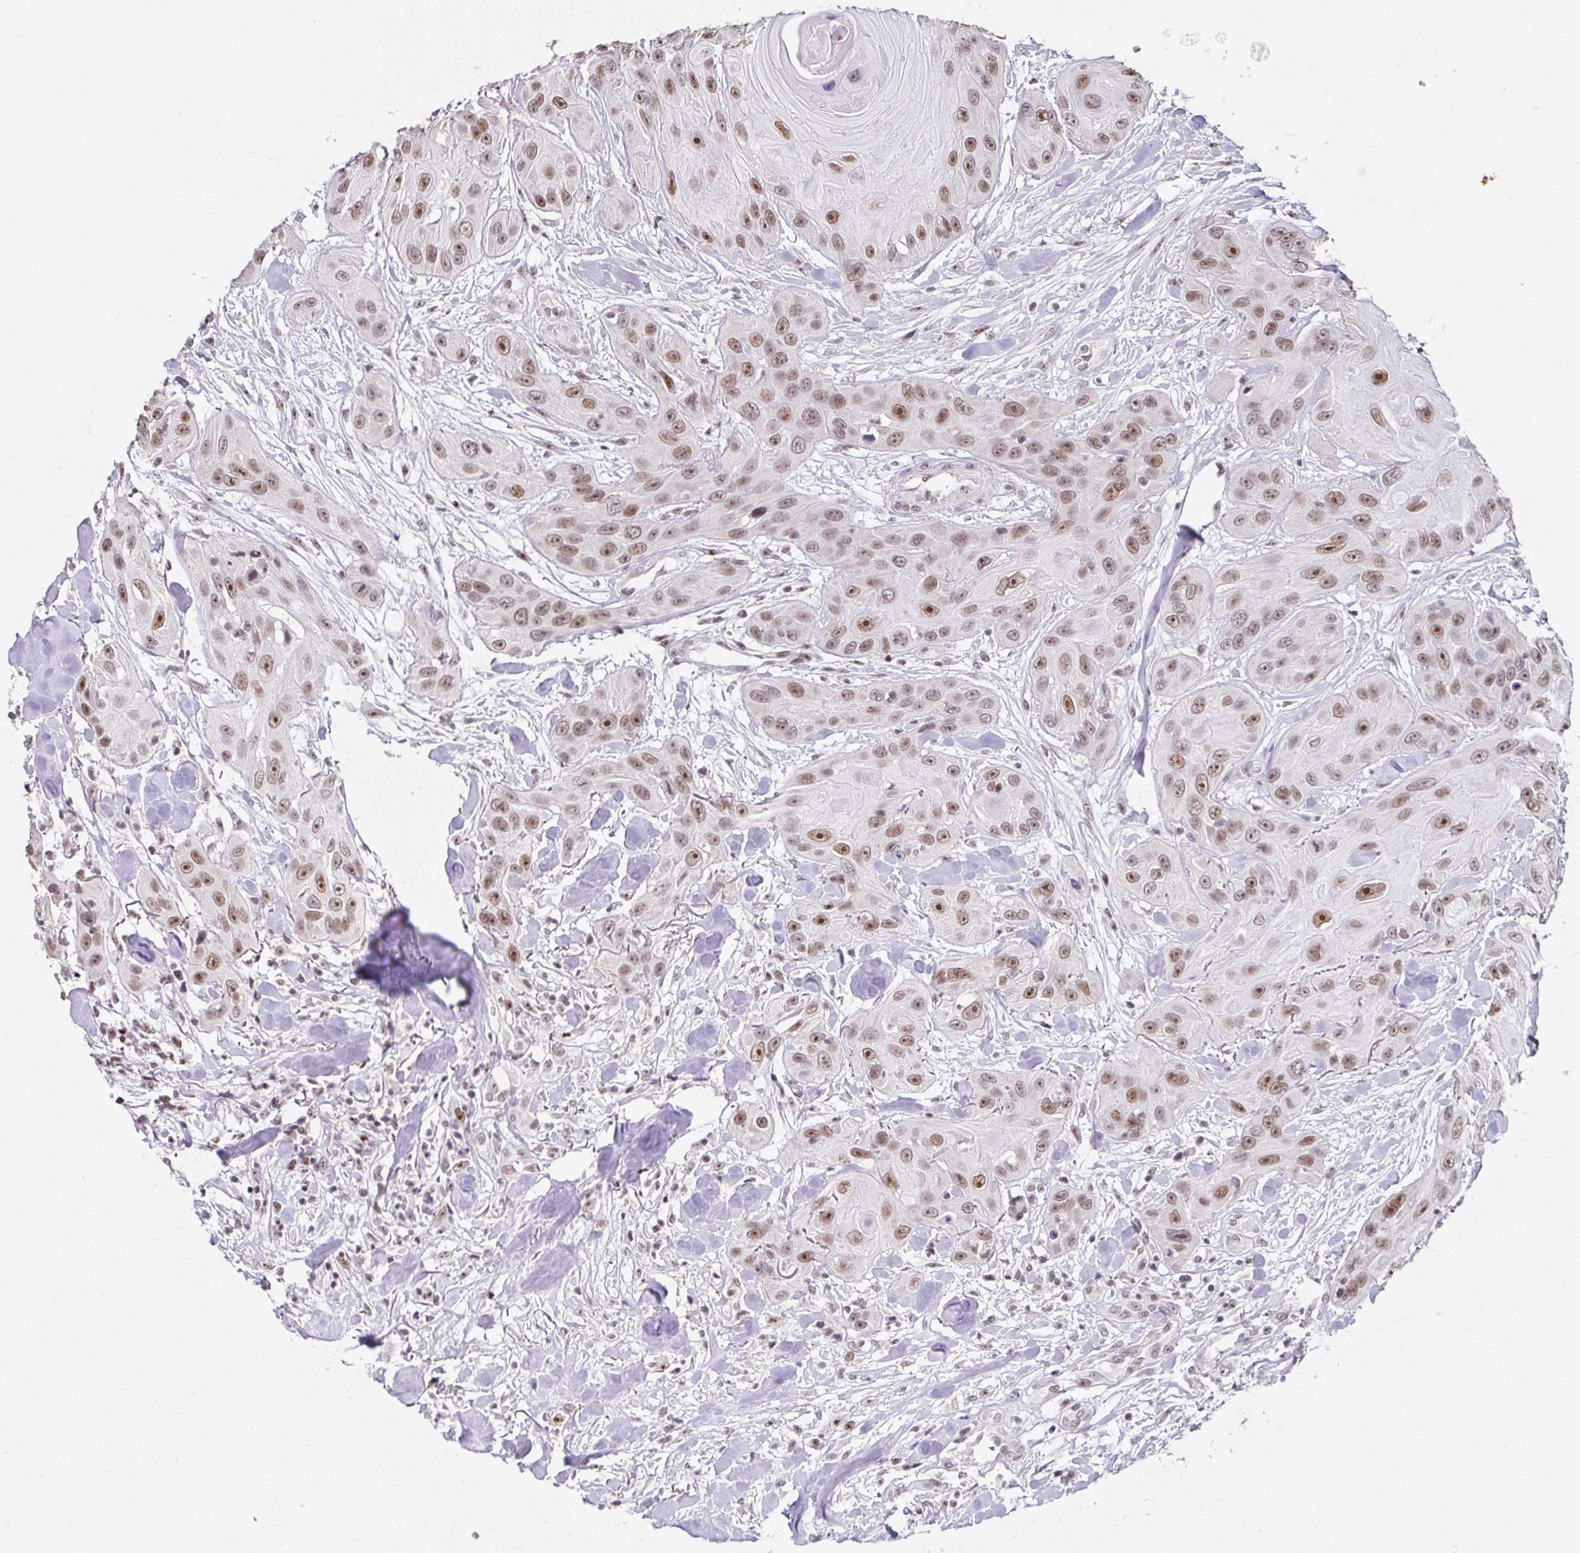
{"staining": {"intensity": "moderate", "quantity": ">75%", "location": "nuclear"}, "tissue": "head and neck cancer", "cell_type": "Tumor cells", "image_type": "cancer", "snomed": [{"axis": "morphology", "description": "Squamous cell carcinoma, NOS"}, {"axis": "topography", "description": "Oral tissue"}, {"axis": "topography", "description": "Head-Neck"}], "caption": "Brown immunohistochemical staining in human head and neck cancer (squamous cell carcinoma) shows moderate nuclear expression in about >75% of tumor cells. The protein of interest is stained brown, and the nuclei are stained in blue (DAB (3,3'-diaminobenzidine) IHC with brightfield microscopy, high magnification).", "gene": "ZNF800", "patient": {"sex": "male", "age": 77}}